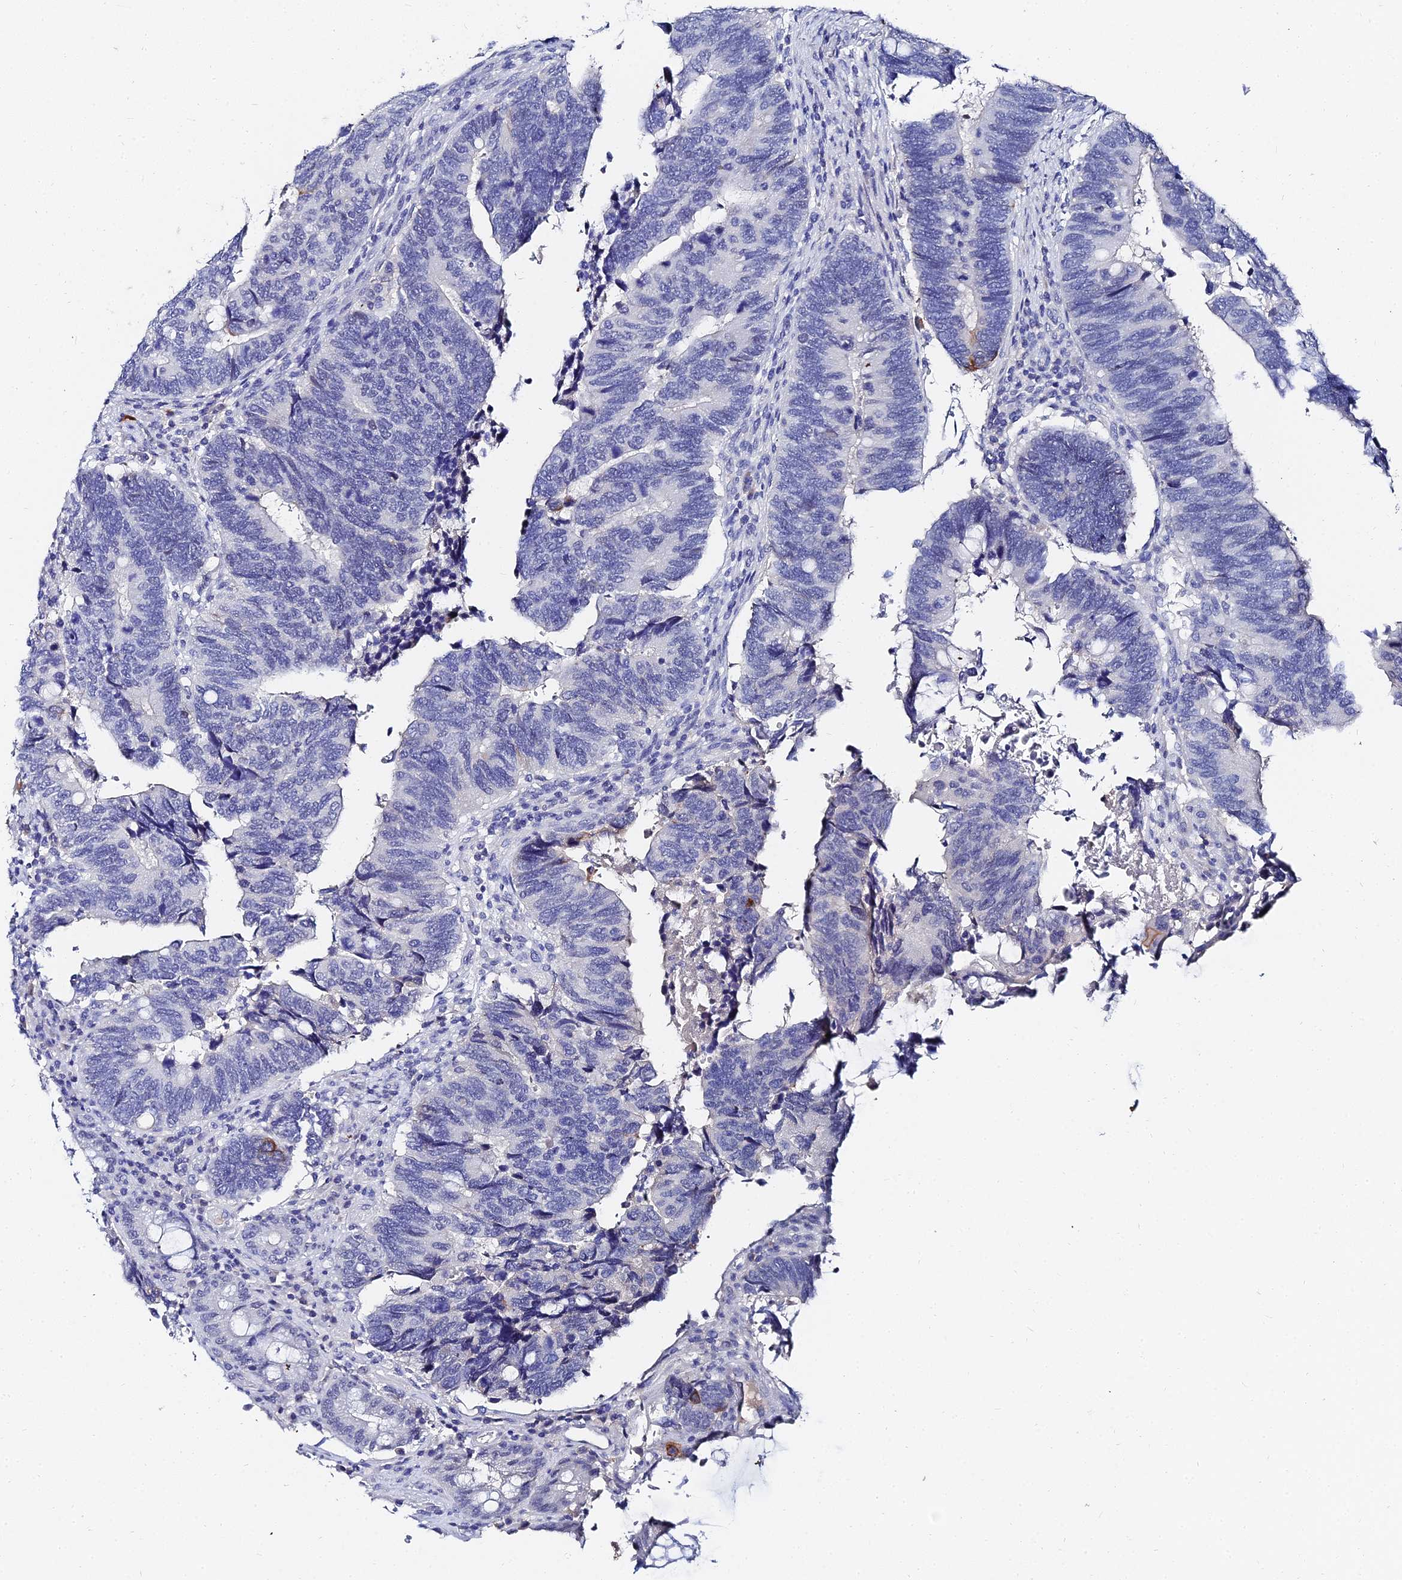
{"staining": {"intensity": "negative", "quantity": "none", "location": "none"}, "tissue": "colorectal cancer", "cell_type": "Tumor cells", "image_type": "cancer", "snomed": [{"axis": "morphology", "description": "Adenocarcinoma, NOS"}, {"axis": "topography", "description": "Colon"}], "caption": "Histopathology image shows no protein expression in tumor cells of colorectal cancer tissue. (DAB immunohistochemistry (IHC), high magnification).", "gene": "KRT17", "patient": {"sex": "male", "age": 87}}